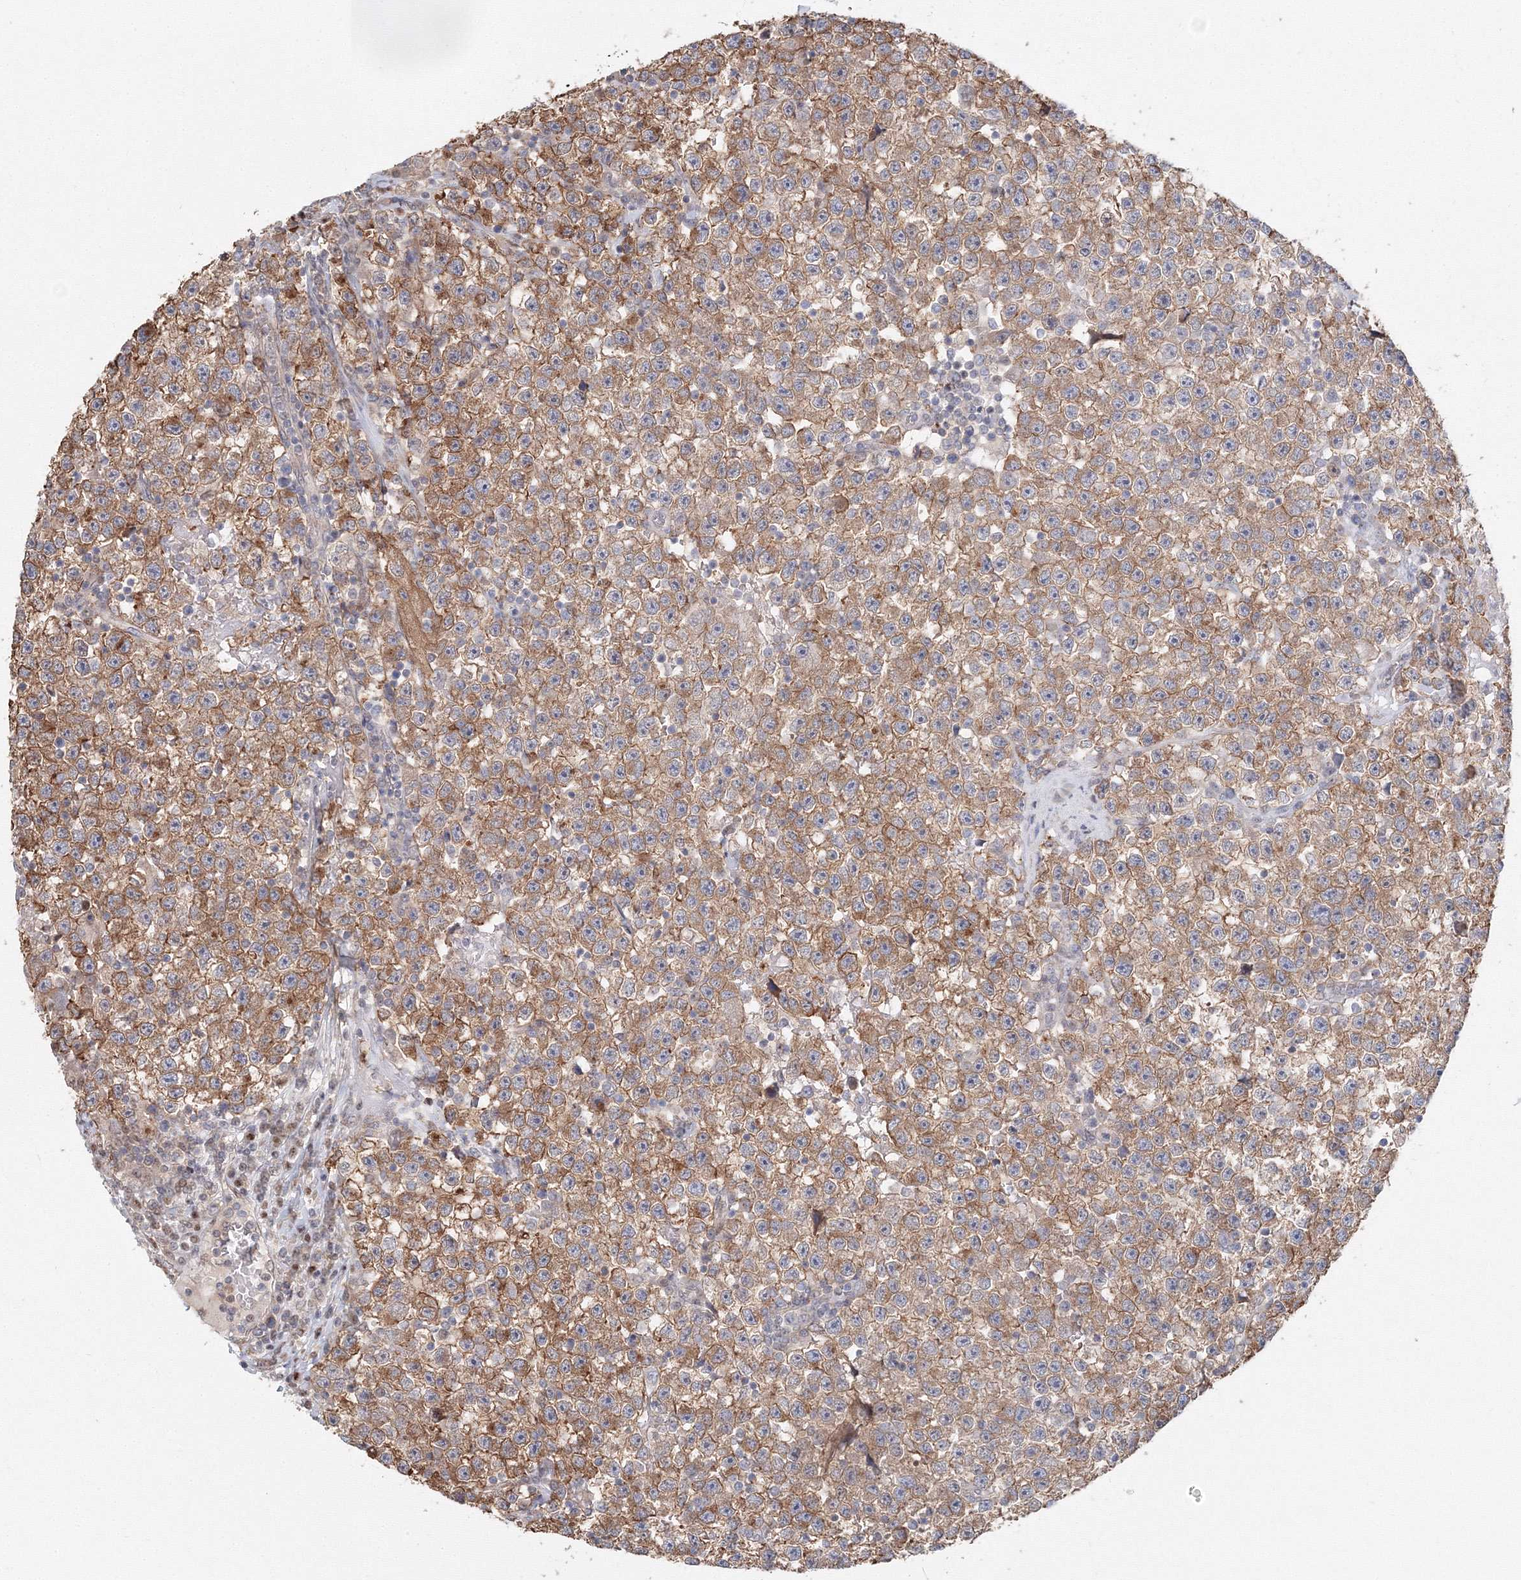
{"staining": {"intensity": "moderate", "quantity": ">75%", "location": "cytoplasmic/membranous"}, "tissue": "testis cancer", "cell_type": "Tumor cells", "image_type": "cancer", "snomed": [{"axis": "morphology", "description": "Seminoma, NOS"}, {"axis": "topography", "description": "Testis"}], "caption": "DAB (3,3'-diaminobenzidine) immunohistochemical staining of seminoma (testis) reveals moderate cytoplasmic/membranous protein expression in about >75% of tumor cells.", "gene": "ARHGAP21", "patient": {"sex": "male", "age": 22}}